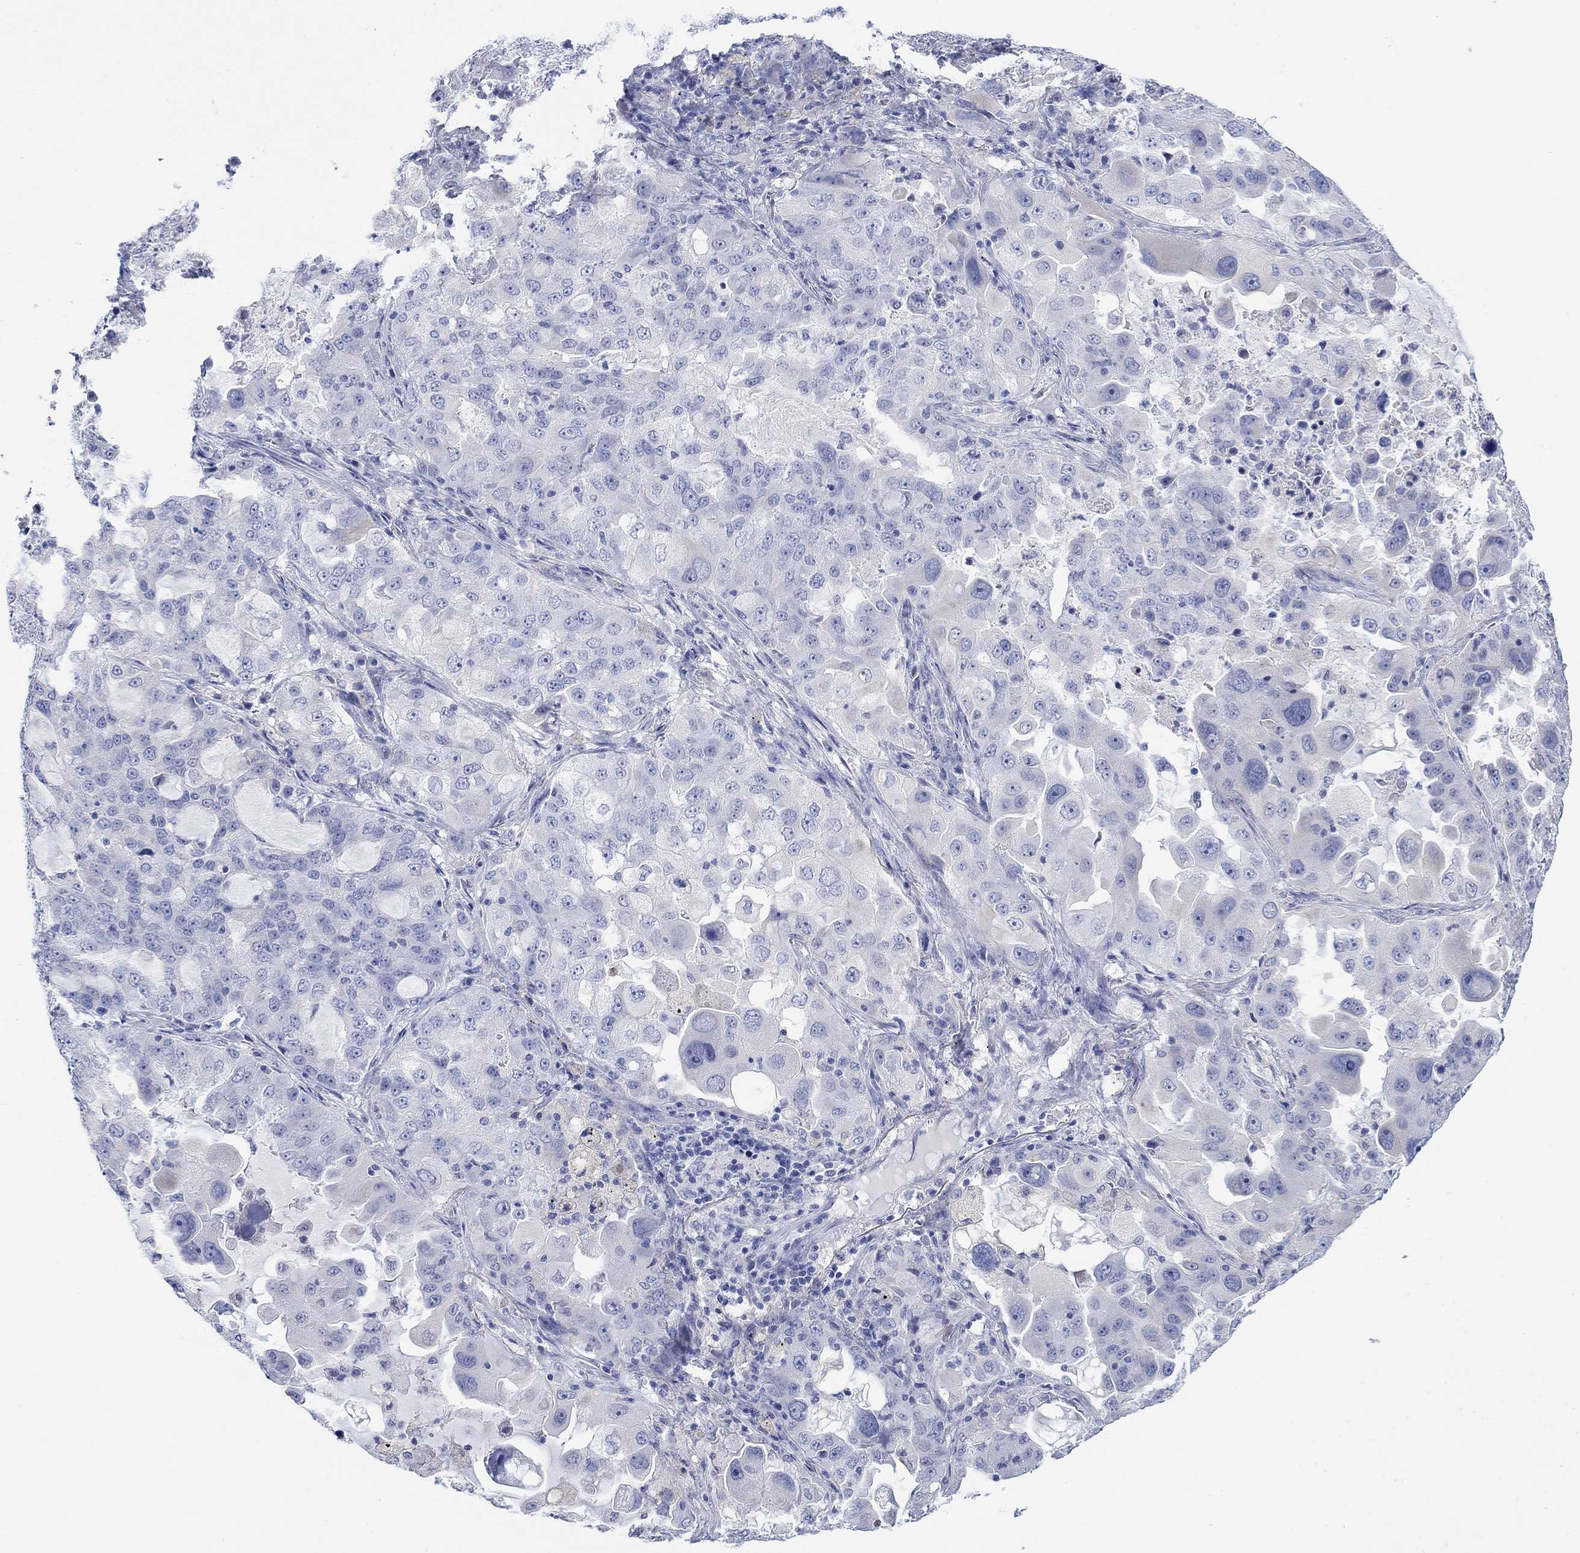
{"staining": {"intensity": "negative", "quantity": "none", "location": "none"}, "tissue": "lung cancer", "cell_type": "Tumor cells", "image_type": "cancer", "snomed": [{"axis": "morphology", "description": "Adenocarcinoma, NOS"}, {"axis": "topography", "description": "Lung"}], "caption": "DAB immunohistochemical staining of human lung cancer demonstrates no significant positivity in tumor cells.", "gene": "KRT222", "patient": {"sex": "female", "age": 61}}